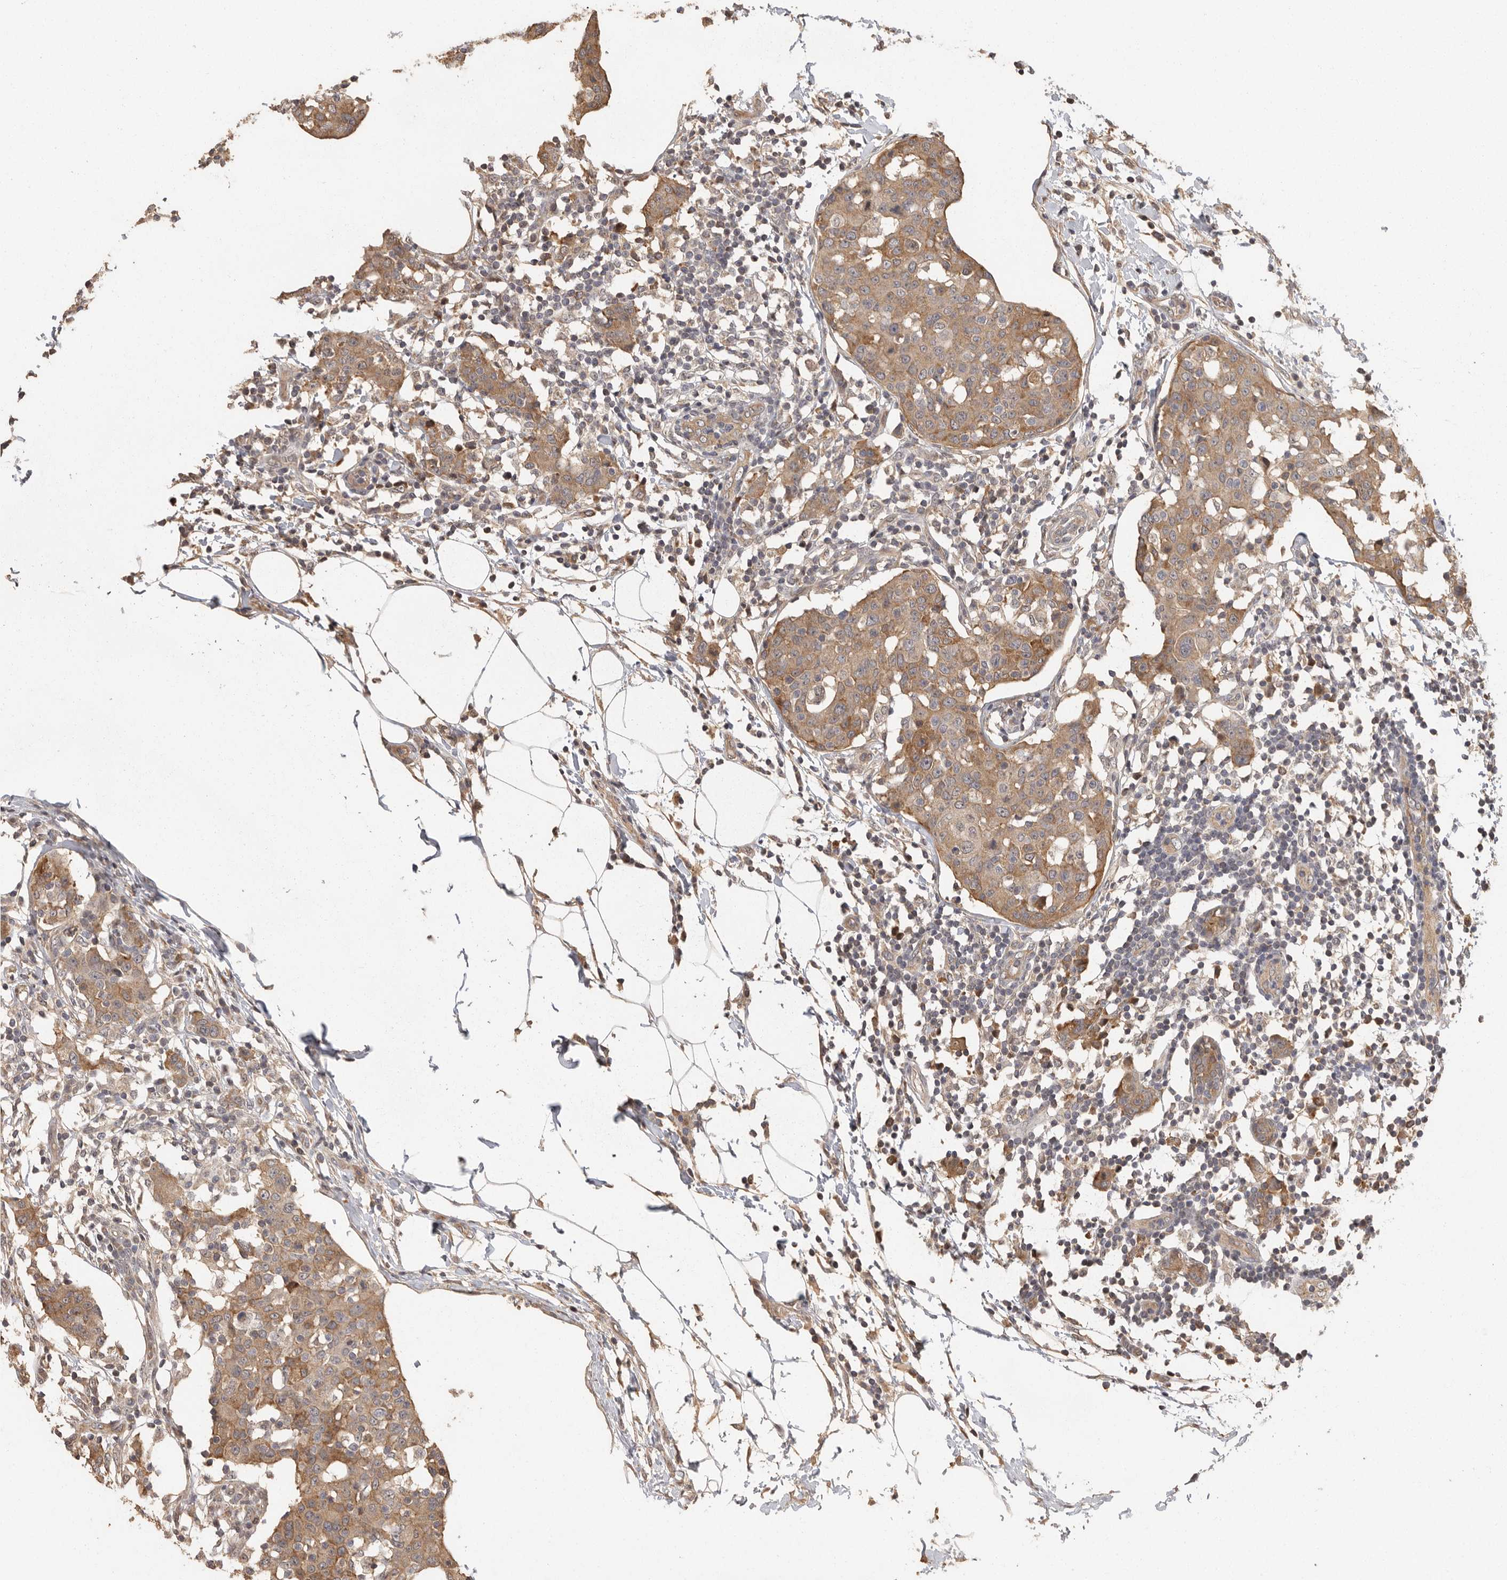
{"staining": {"intensity": "moderate", "quantity": ">75%", "location": "cytoplasmic/membranous"}, "tissue": "breast cancer", "cell_type": "Tumor cells", "image_type": "cancer", "snomed": [{"axis": "morphology", "description": "Normal tissue, NOS"}, {"axis": "morphology", "description": "Duct carcinoma"}, {"axis": "topography", "description": "Breast"}], "caption": "High-magnification brightfield microscopy of intraductal carcinoma (breast) stained with DAB (brown) and counterstained with hematoxylin (blue). tumor cells exhibit moderate cytoplasmic/membranous expression is seen in approximately>75% of cells.", "gene": "BAIAP2", "patient": {"sex": "female", "age": 37}}